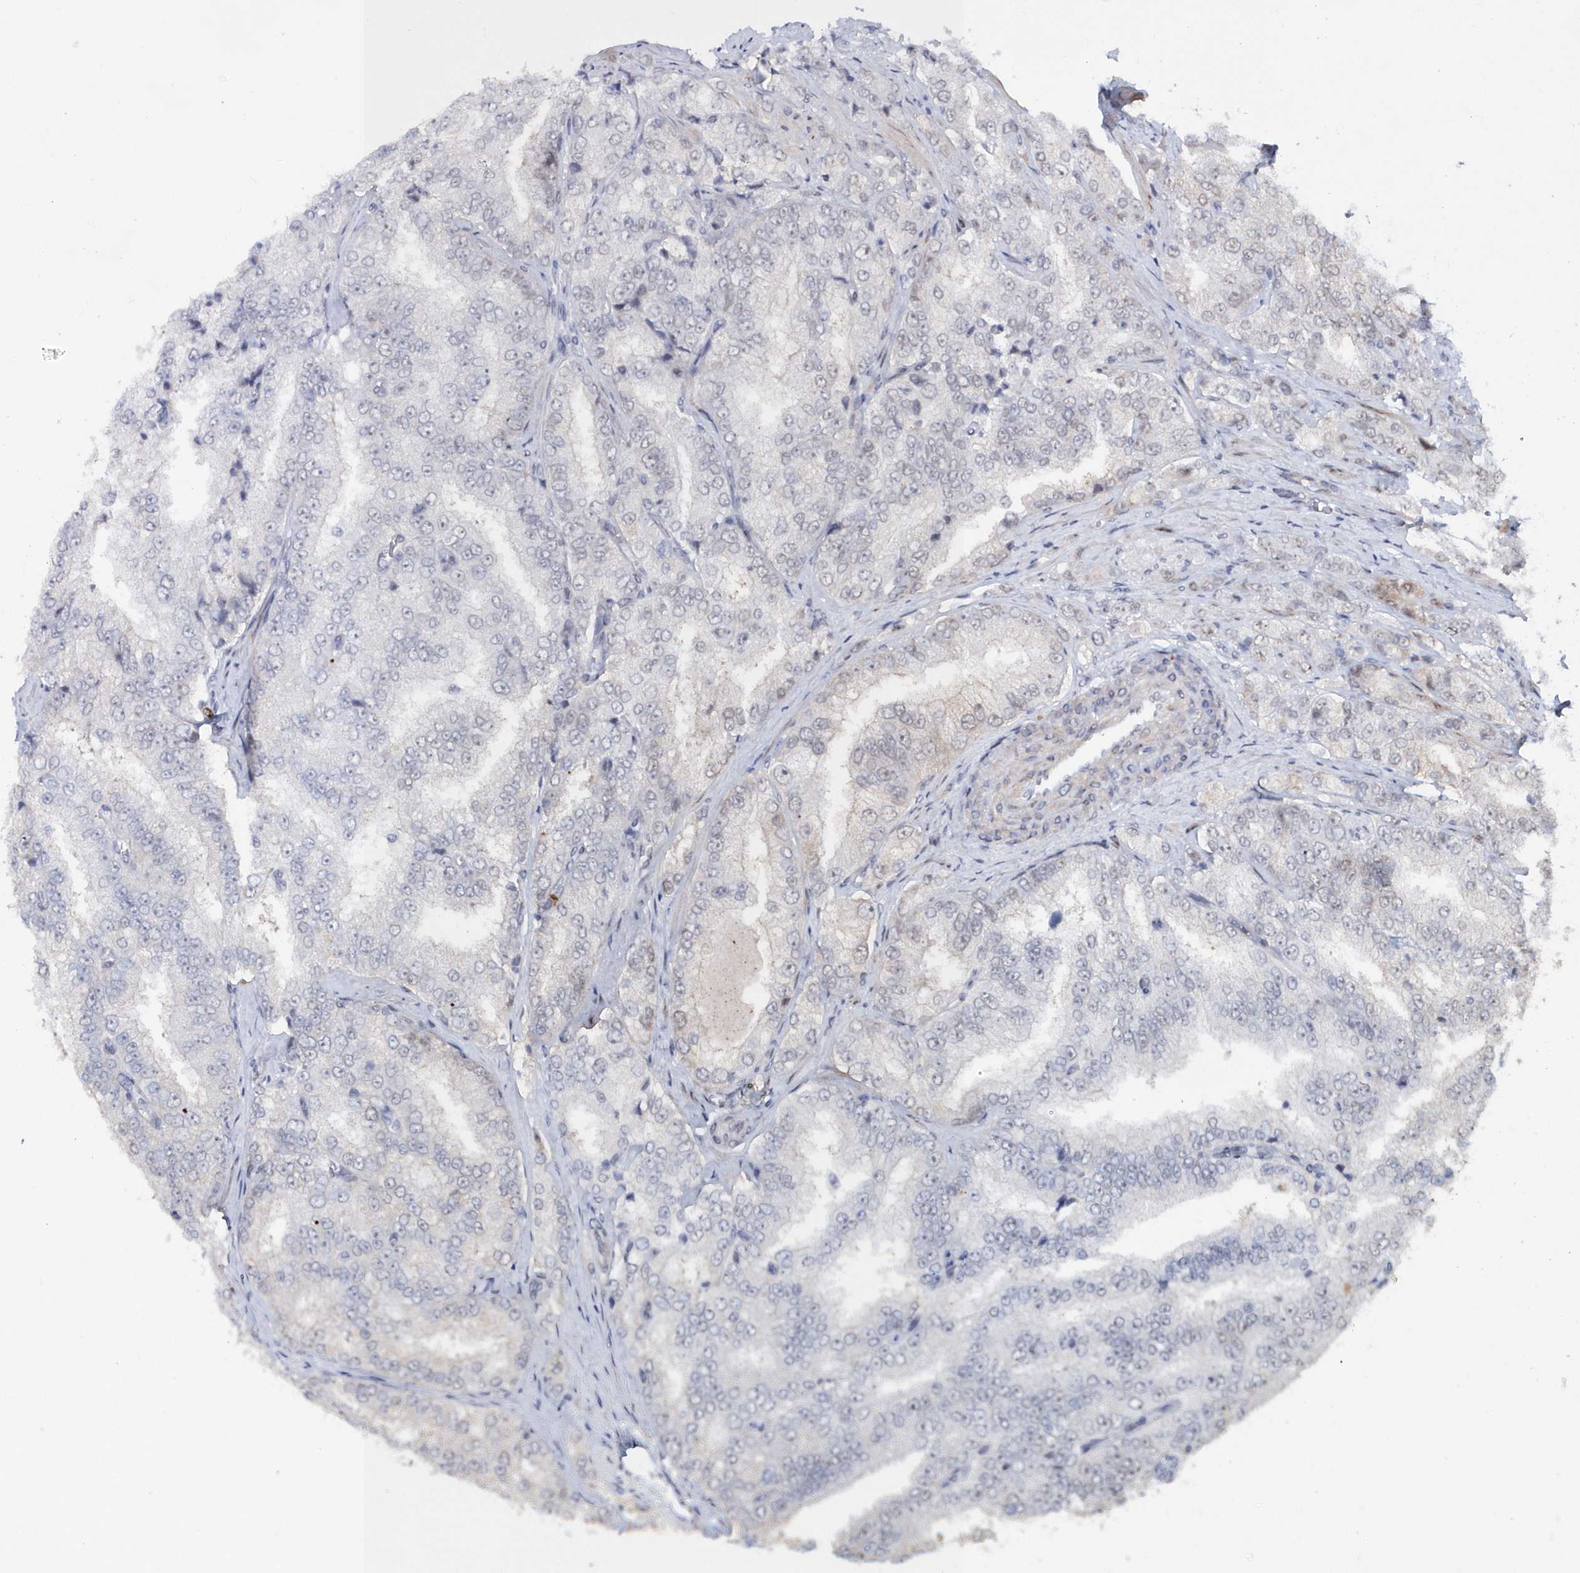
{"staining": {"intensity": "negative", "quantity": "none", "location": "none"}, "tissue": "prostate cancer", "cell_type": "Tumor cells", "image_type": "cancer", "snomed": [{"axis": "morphology", "description": "Adenocarcinoma, High grade"}, {"axis": "topography", "description": "Prostate"}], "caption": "Immunohistochemical staining of human prostate cancer exhibits no significant staining in tumor cells.", "gene": "ASCL4", "patient": {"sex": "male", "age": 58}}